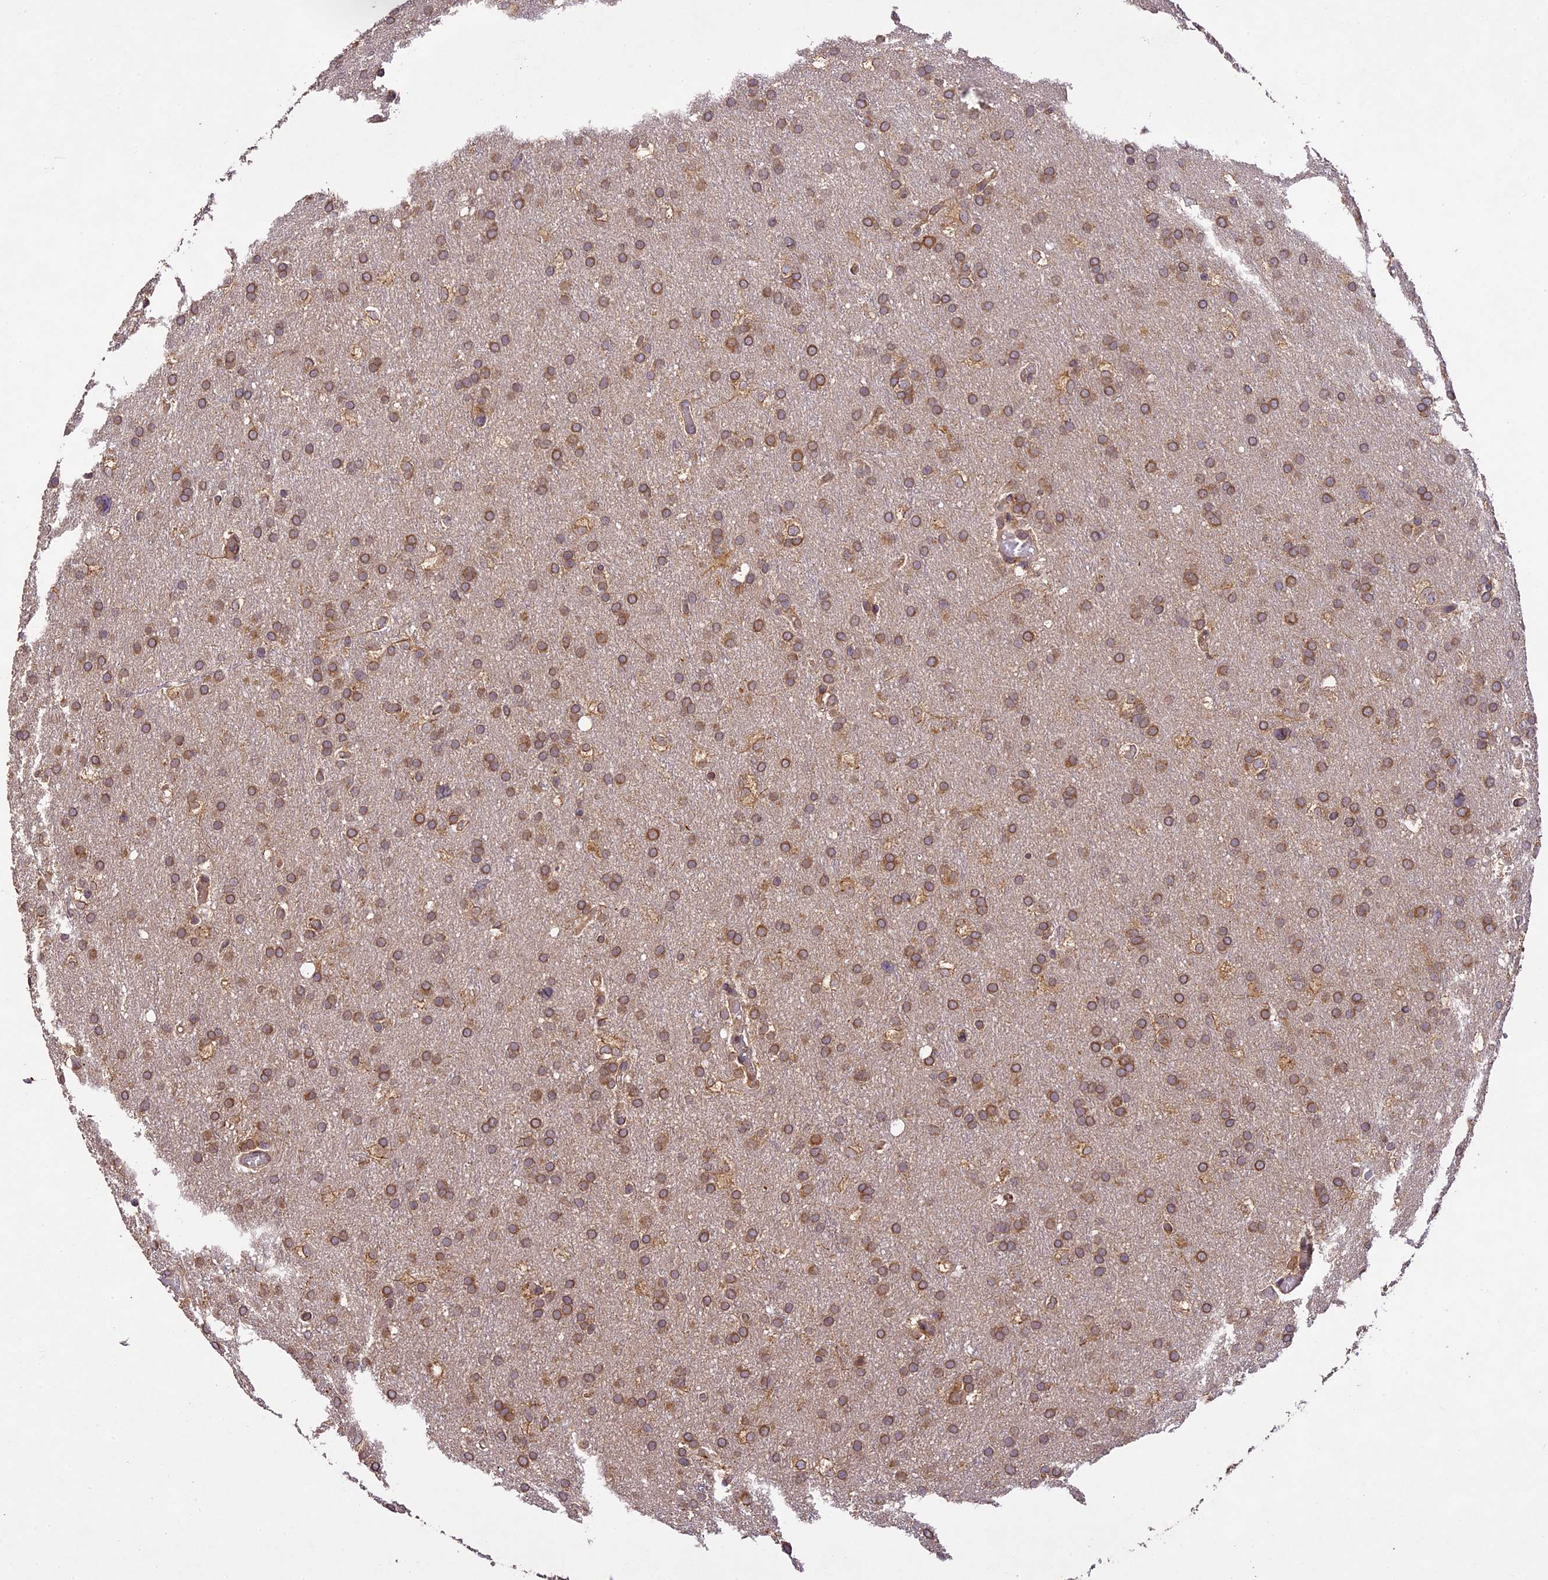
{"staining": {"intensity": "moderate", "quantity": ">75%", "location": "cytoplasmic/membranous"}, "tissue": "glioma", "cell_type": "Tumor cells", "image_type": "cancer", "snomed": [{"axis": "morphology", "description": "Glioma, malignant, High grade"}, {"axis": "topography", "description": "Cerebral cortex"}], "caption": "High-magnification brightfield microscopy of malignant glioma (high-grade) stained with DAB (brown) and counterstained with hematoxylin (blue). tumor cells exhibit moderate cytoplasmic/membranous staining is appreciated in approximately>75% of cells. The protein is shown in brown color, while the nuclei are stained blue.", "gene": "BRAP", "patient": {"sex": "female", "age": 36}}